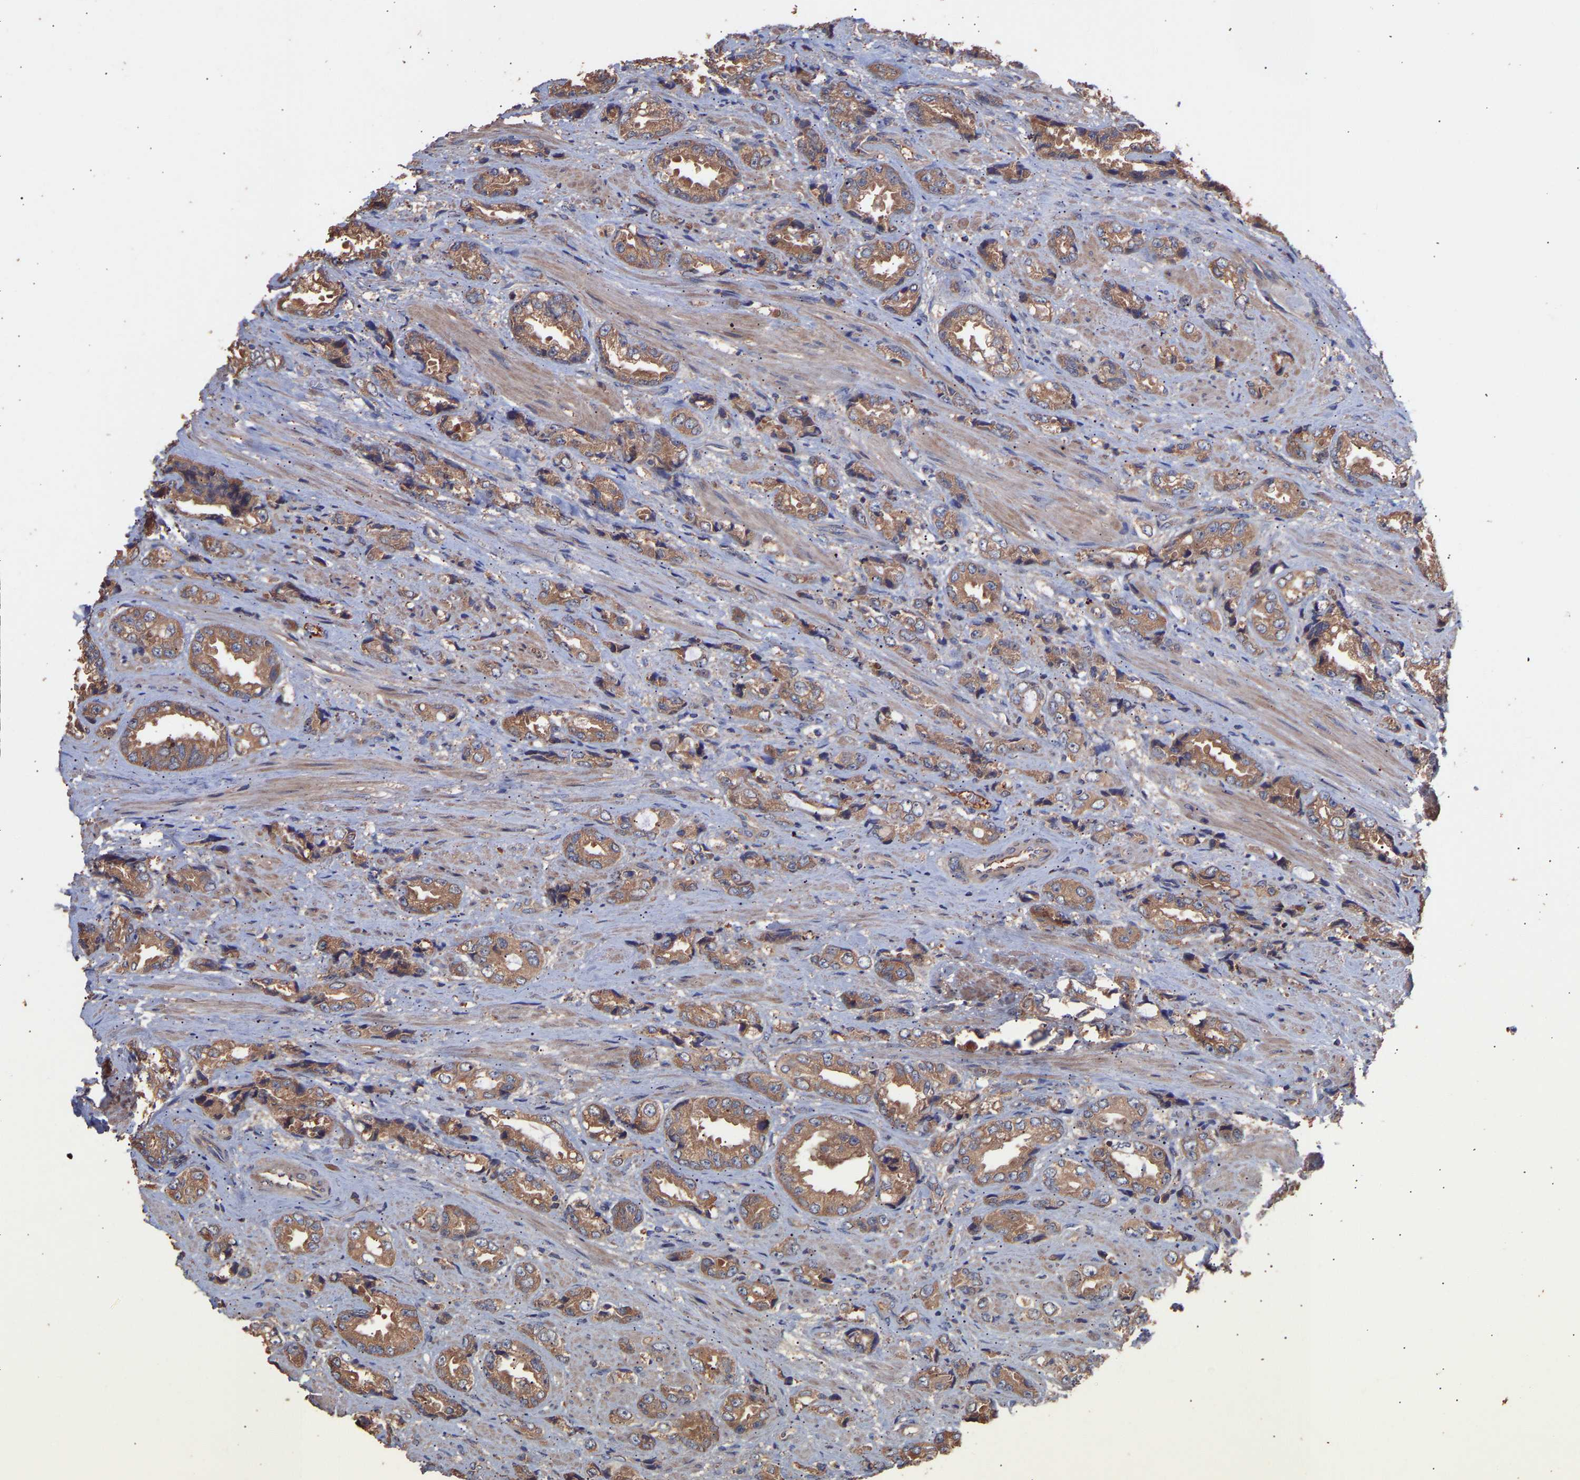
{"staining": {"intensity": "moderate", "quantity": ">75%", "location": "cytoplasmic/membranous"}, "tissue": "prostate cancer", "cell_type": "Tumor cells", "image_type": "cancer", "snomed": [{"axis": "morphology", "description": "Adenocarcinoma, High grade"}, {"axis": "topography", "description": "Prostate"}], "caption": "A histopathology image showing moderate cytoplasmic/membranous expression in about >75% of tumor cells in adenocarcinoma (high-grade) (prostate), as visualized by brown immunohistochemical staining.", "gene": "TMEM268", "patient": {"sex": "male", "age": 61}}